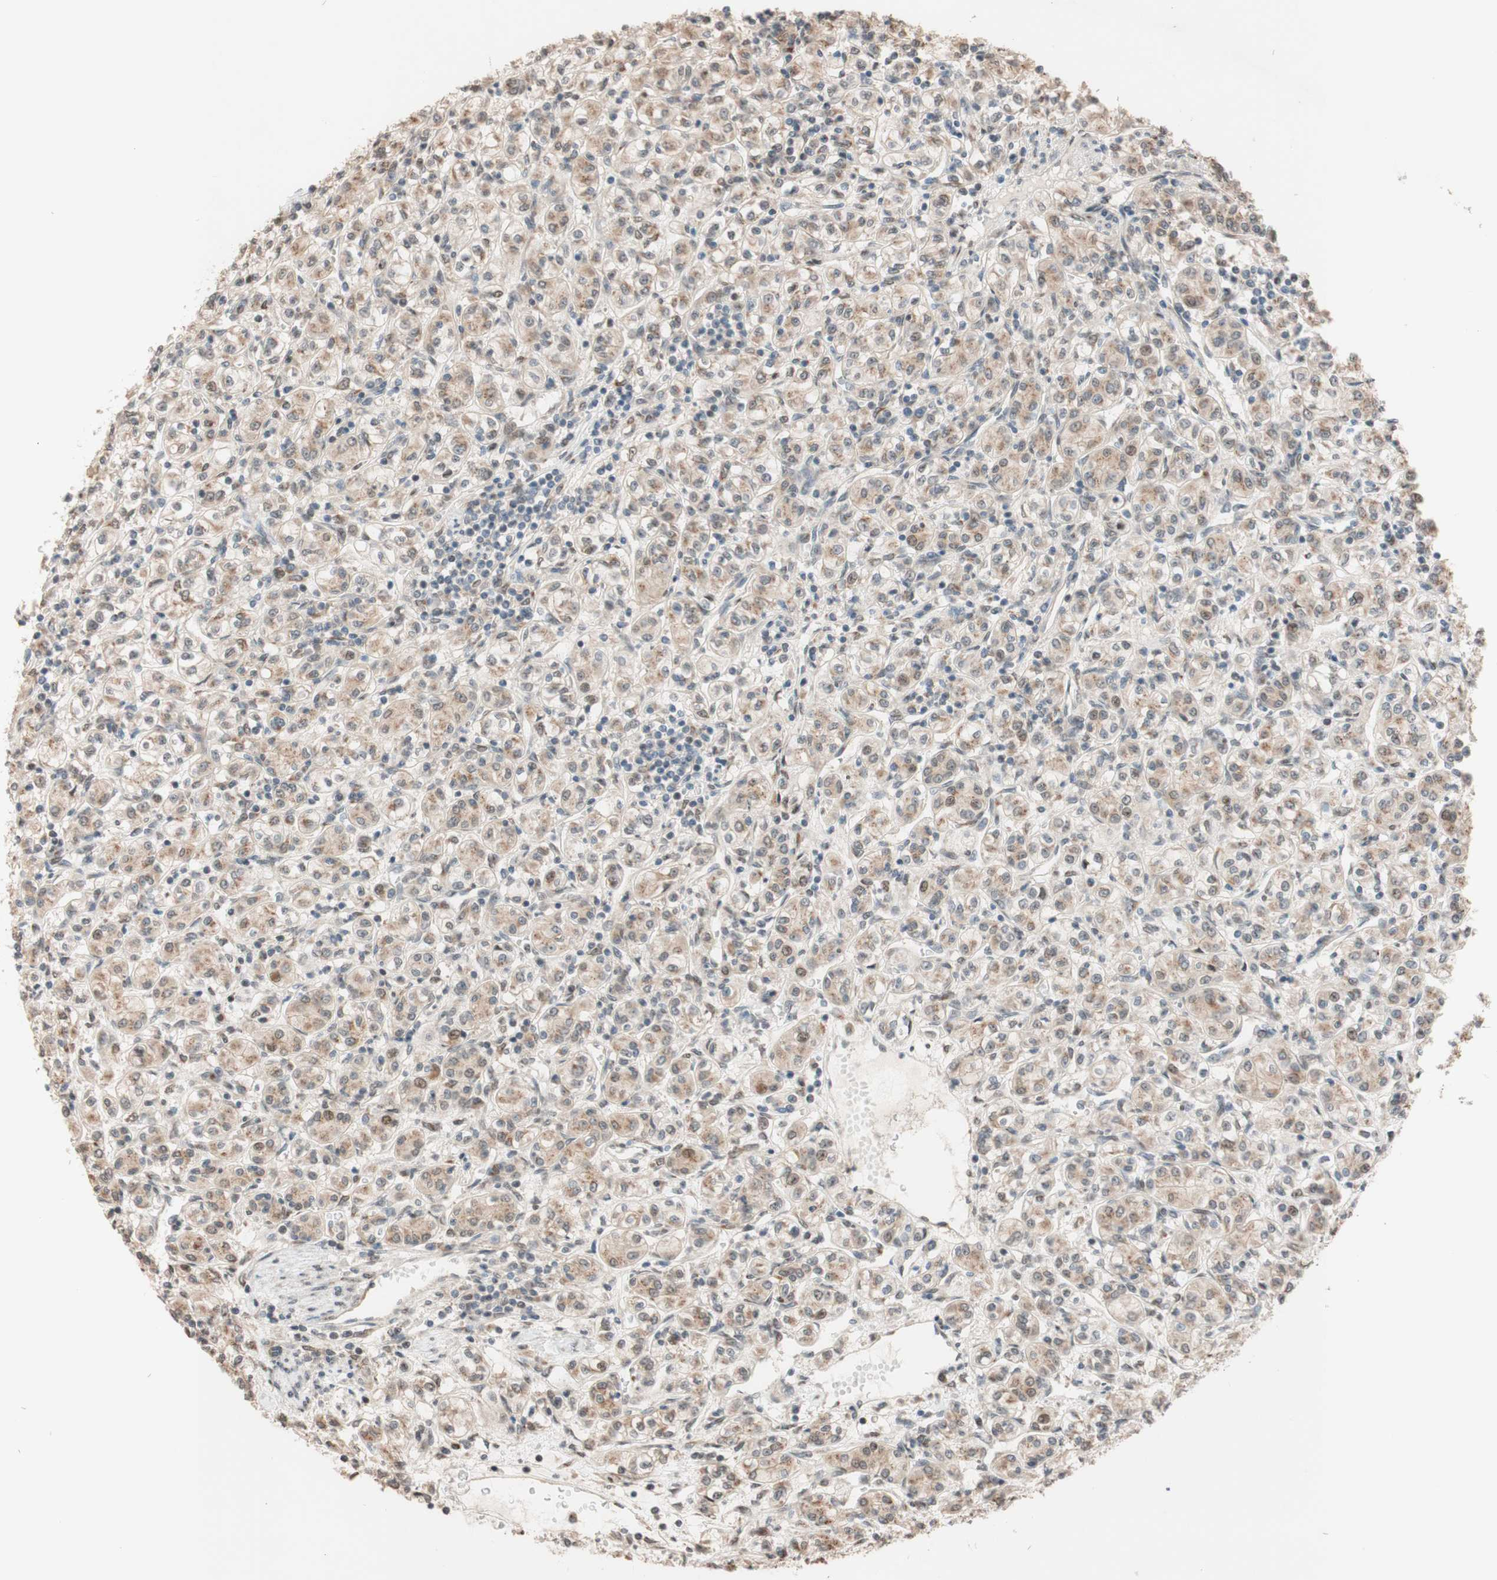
{"staining": {"intensity": "weak", "quantity": ">75%", "location": "cytoplasmic/membranous"}, "tissue": "renal cancer", "cell_type": "Tumor cells", "image_type": "cancer", "snomed": [{"axis": "morphology", "description": "Adenocarcinoma, NOS"}, {"axis": "topography", "description": "Kidney"}], "caption": "A high-resolution micrograph shows immunohistochemistry staining of renal cancer, which shows weak cytoplasmic/membranous staining in about >75% of tumor cells. Using DAB (brown) and hematoxylin (blue) stains, captured at high magnification using brightfield microscopy.", "gene": "CCNC", "patient": {"sex": "male", "age": 77}}